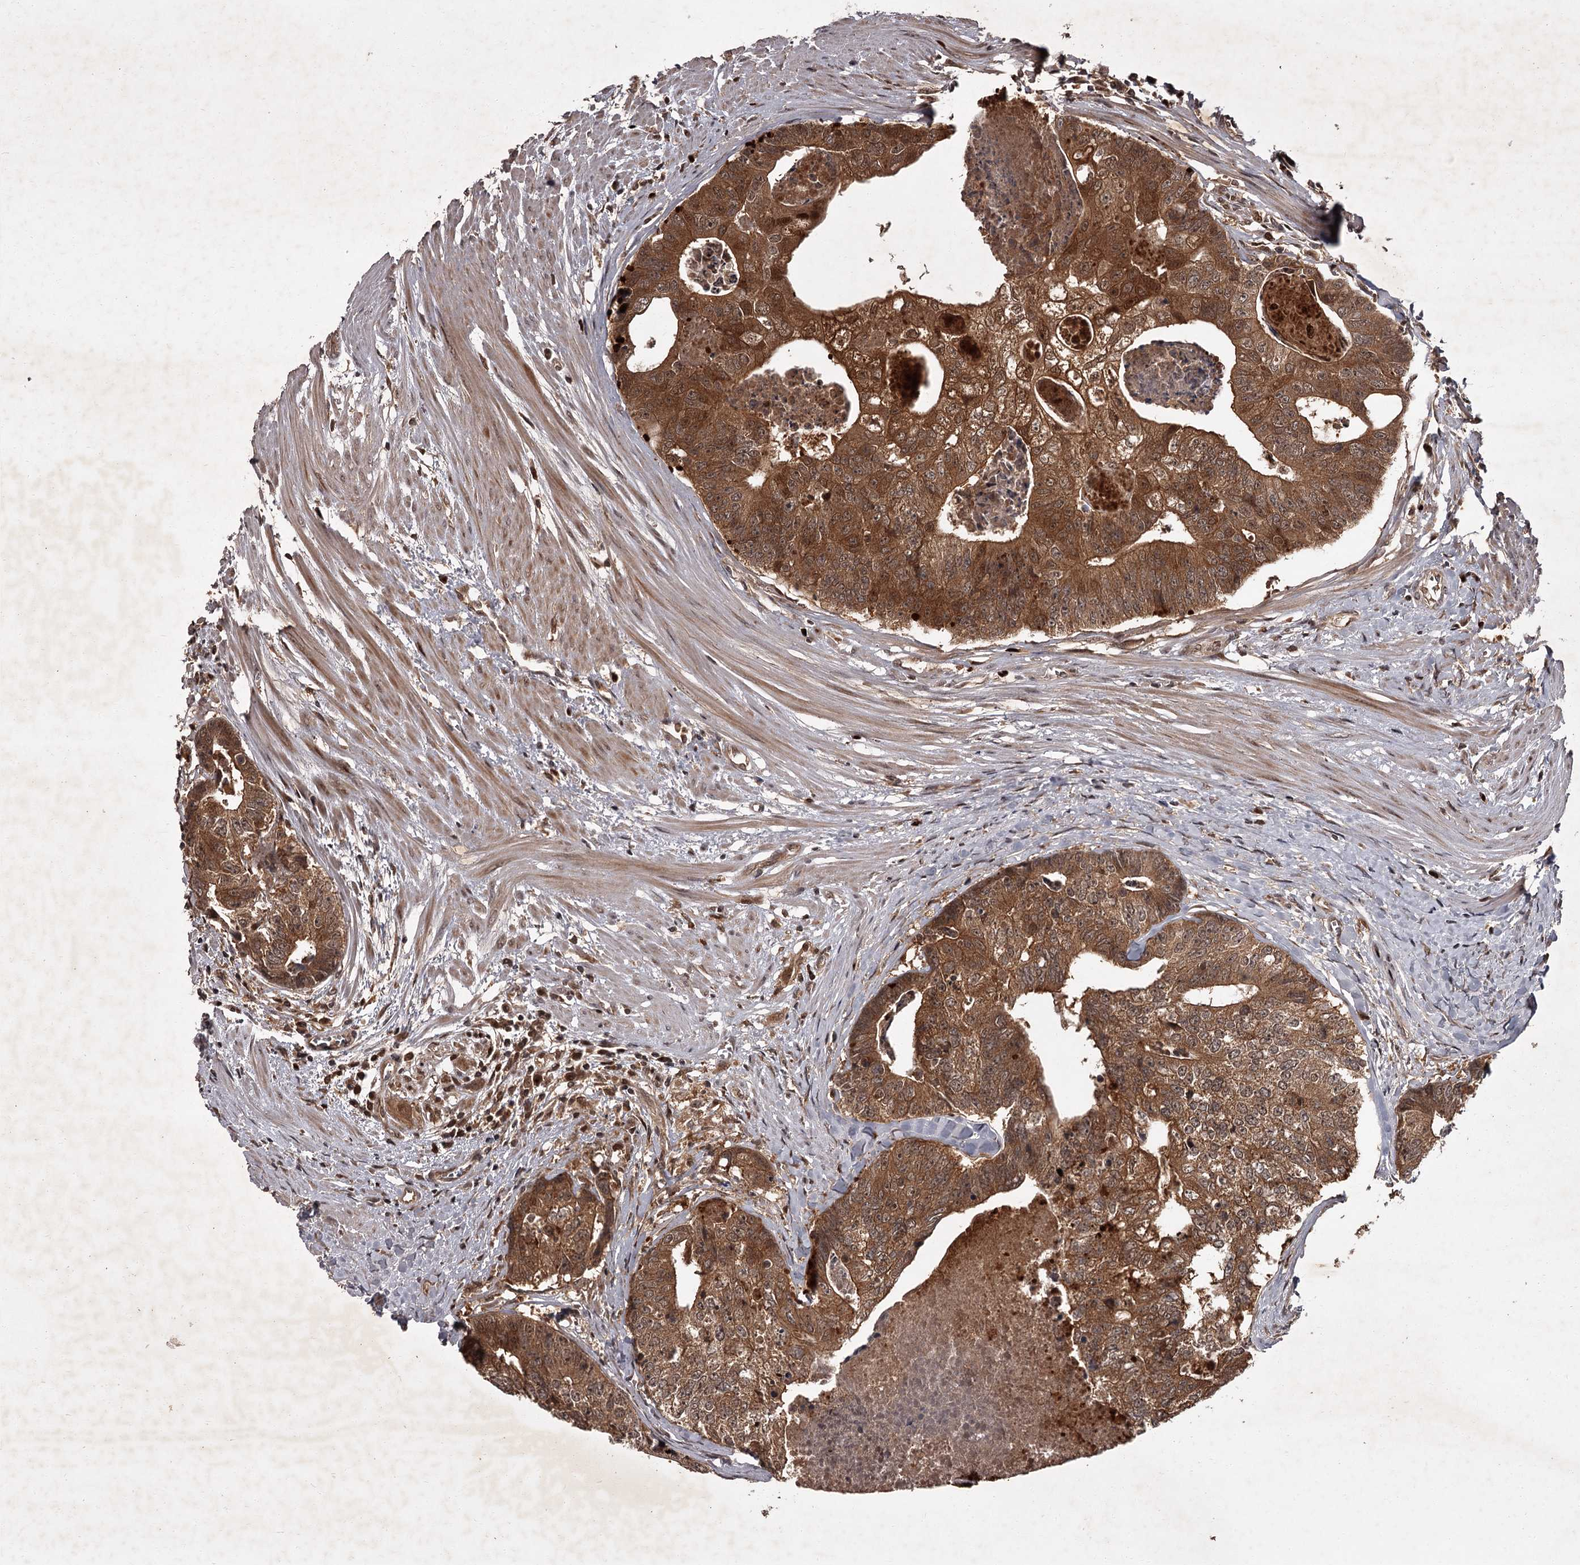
{"staining": {"intensity": "moderate", "quantity": ">75%", "location": "cytoplasmic/membranous"}, "tissue": "colorectal cancer", "cell_type": "Tumor cells", "image_type": "cancer", "snomed": [{"axis": "morphology", "description": "Adenocarcinoma, NOS"}, {"axis": "topography", "description": "Colon"}], "caption": "DAB immunohistochemical staining of colorectal cancer (adenocarcinoma) reveals moderate cytoplasmic/membranous protein staining in approximately >75% of tumor cells. (brown staining indicates protein expression, while blue staining denotes nuclei).", "gene": "TBC1D23", "patient": {"sex": "female", "age": 67}}